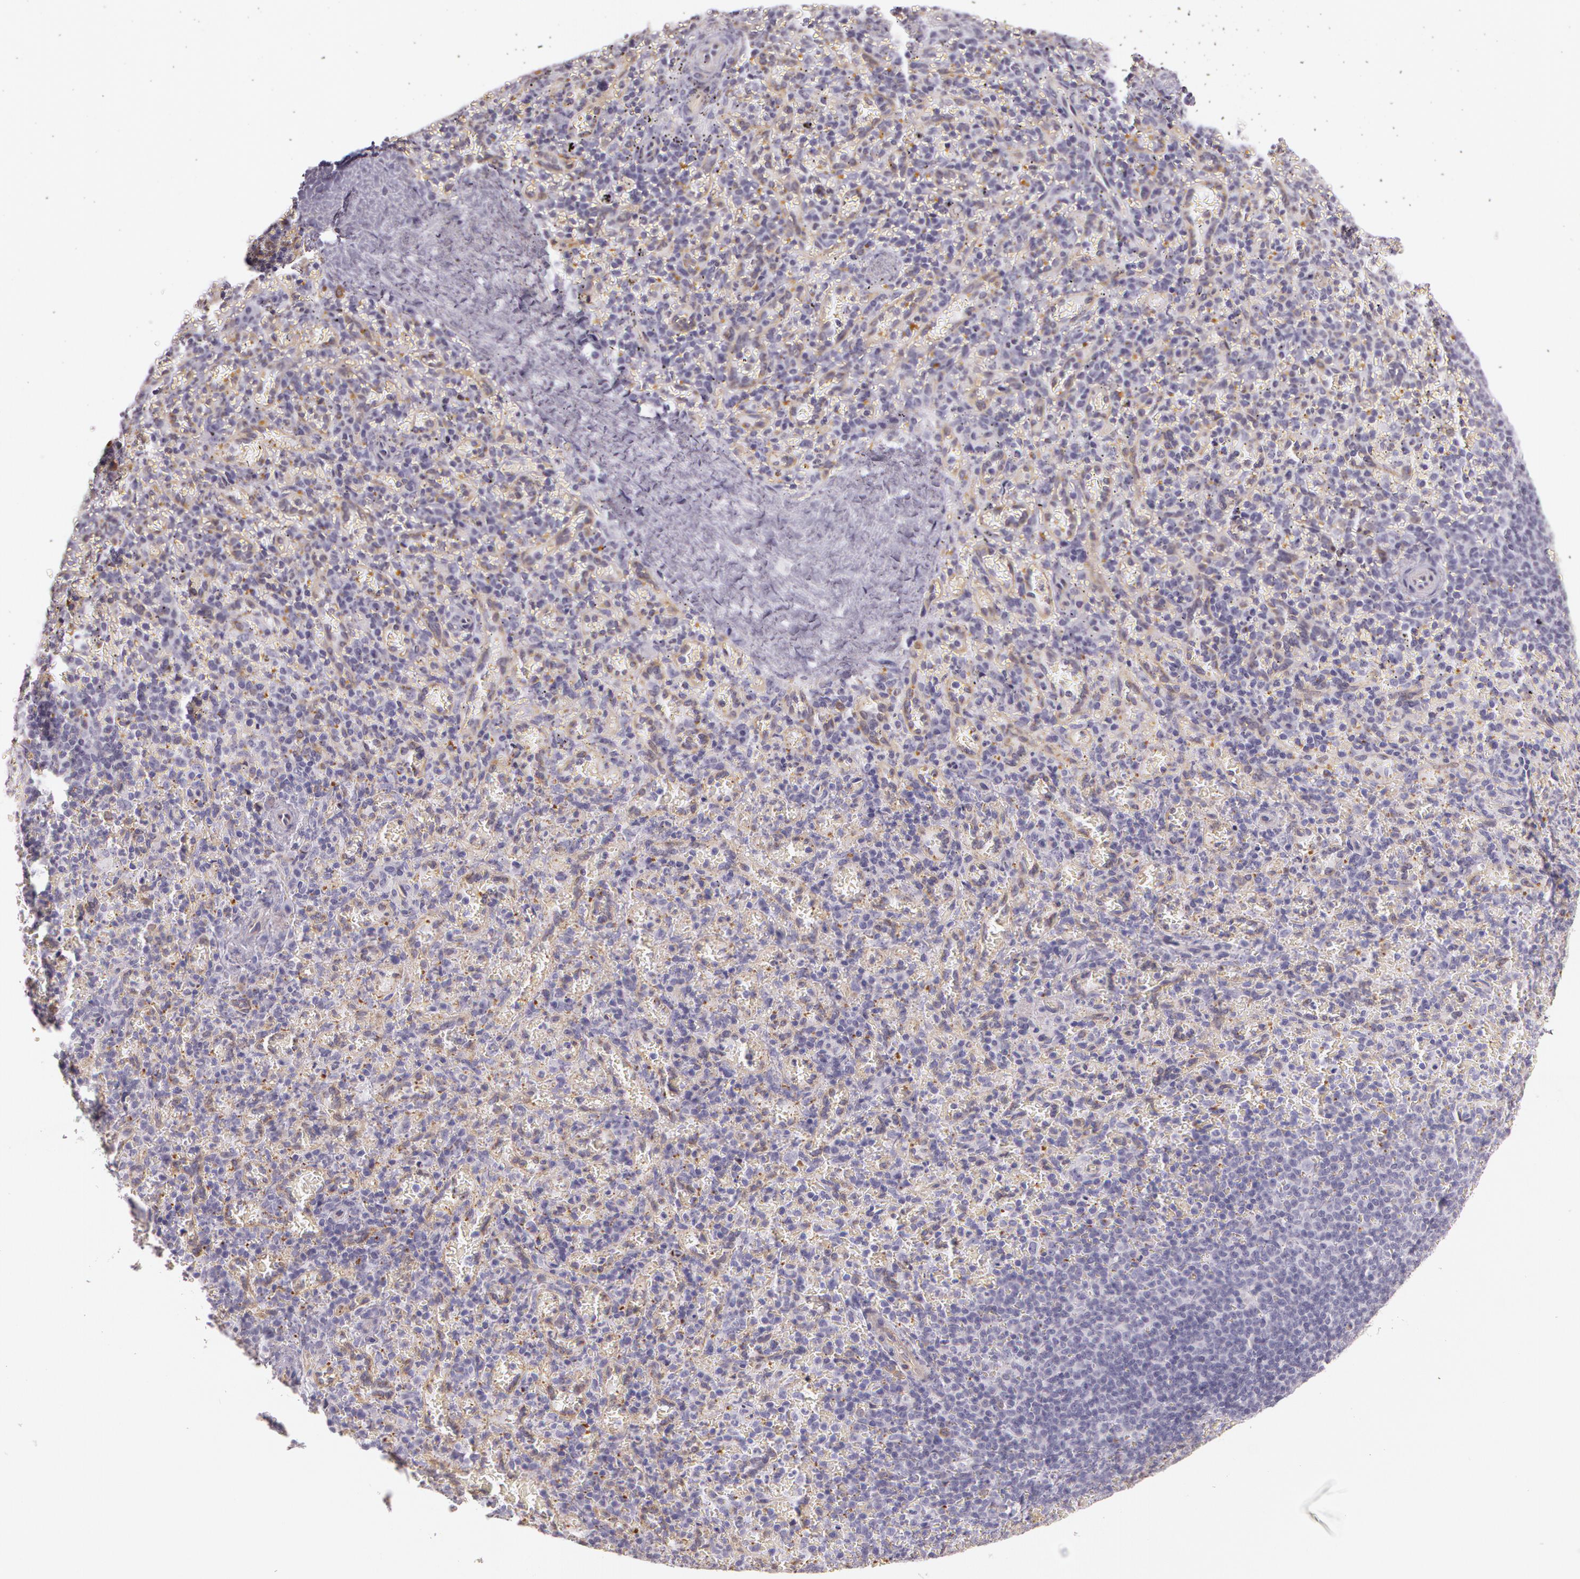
{"staining": {"intensity": "weak", "quantity": "25%-75%", "location": "cytoplasmic/membranous"}, "tissue": "spleen", "cell_type": "Cells in red pulp", "image_type": "normal", "snomed": [{"axis": "morphology", "description": "Normal tissue, NOS"}, {"axis": "topography", "description": "Spleen"}], "caption": "Immunohistochemical staining of unremarkable human spleen displays weak cytoplasmic/membranous protein staining in about 25%-75% of cells in red pulp. (DAB (3,3'-diaminobenzidine) IHC with brightfield microscopy, high magnification).", "gene": "APP", "patient": {"sex": "female", "age": 50}}